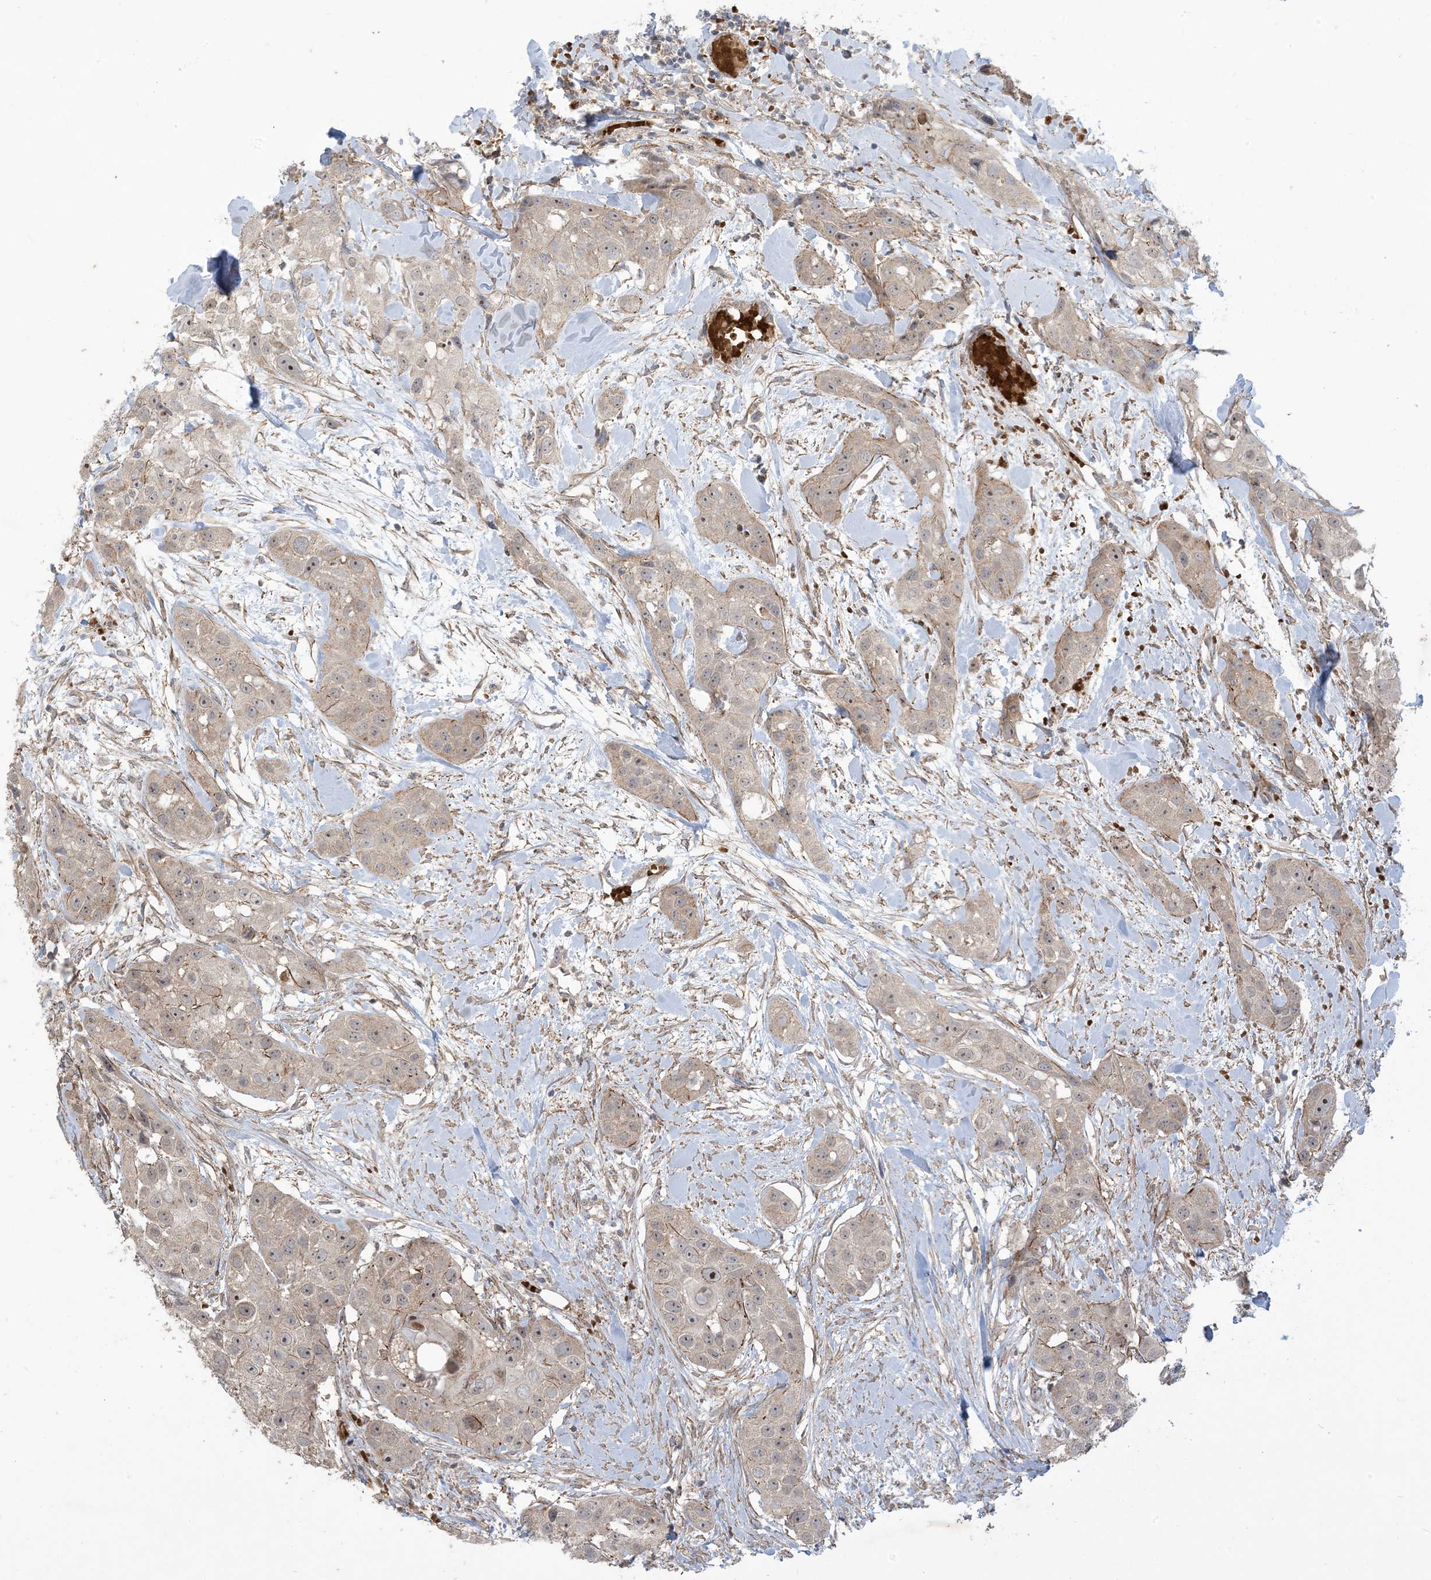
{"staining": {"intensity": "strong", "quantity": "<25%", "location": "nuclear"}, "tissue": "head and neck cancer", "cell_type": "Tumor cells", "image_type": "cancer", "snomed": [{"axis": "morphology", "description": "Normal tissue, NOS"}, {"axis": "morphology", "description": "Squamous cell carcinoma, NOS"}, {"axis": "topography", "description": "Skeletal muscle"}, {"axis": "topography", "description": "Head-Neck"}], "caption": "Head and neck cancer (squamous cell carcinoma) stained for a protein demonstrates strong nuclear positivity in tumor cells. The staining was performed using DAB to visualize the protein expression in brown, while the nuclei were stained in blue with hematoxylin (Magnification: 20x).", "gene": "KLHL18", "patient": {"sex": "male", "age": 51}}